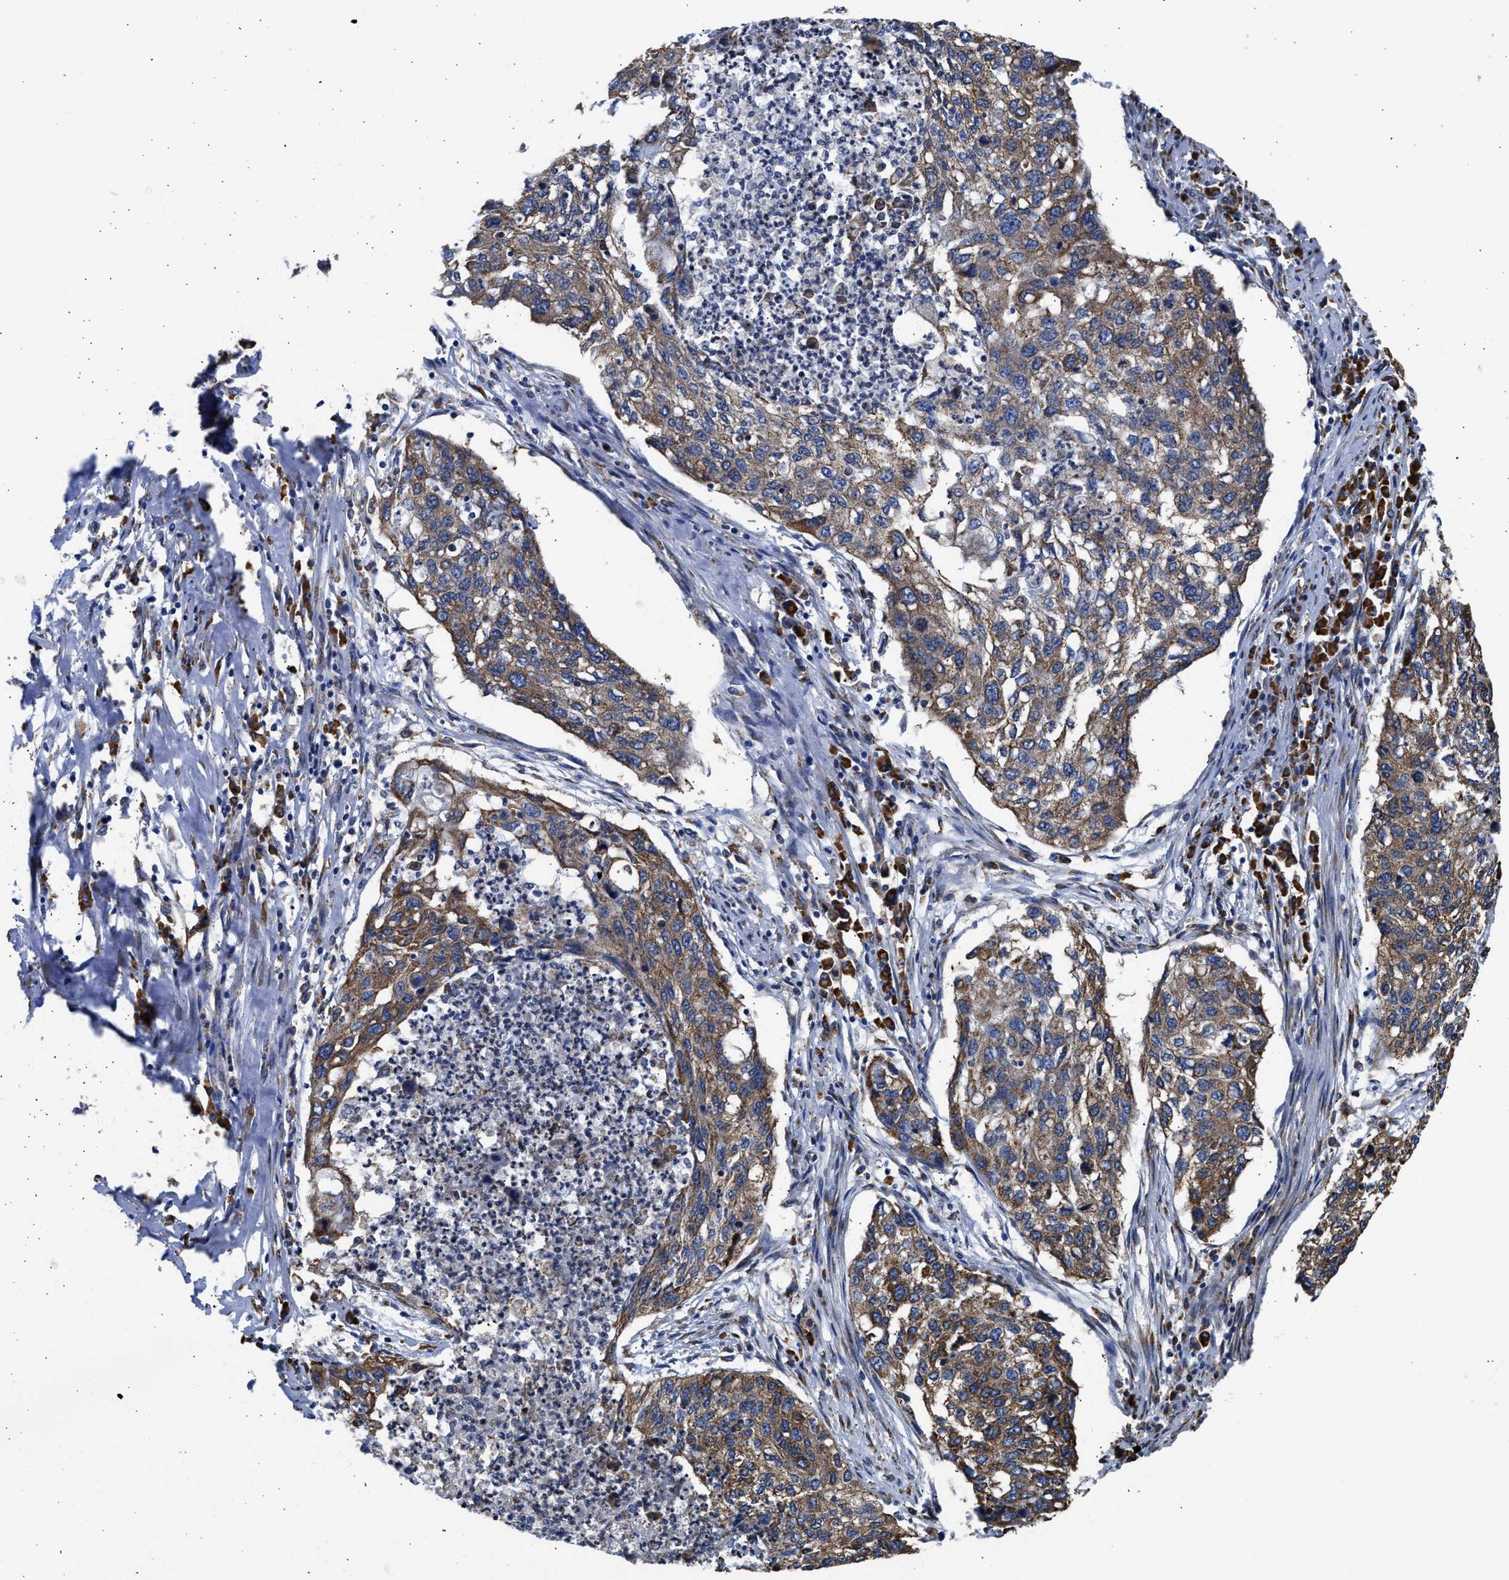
{"staining": {"intensity": "moderate", "quantity": ">75%", "location": "cytoplasmic/membranous"}, "tissue": "lung cancer", "cell_type": "Tumor cells", "image_type": "cancer", "snomed": [{"axis": "morphology", "description": "Squamous cell carcinoma, NOS"}, {"axis": "topography", "description": "Lung"}], "caption": "Moderate cytoplasmic/membranous expression for a protein is seen in about >75% of tumor cells of lung squamous cell carcinoma using IHC.", "gene": "CYCS", "patient": {"sex": "female", "age": 63}}